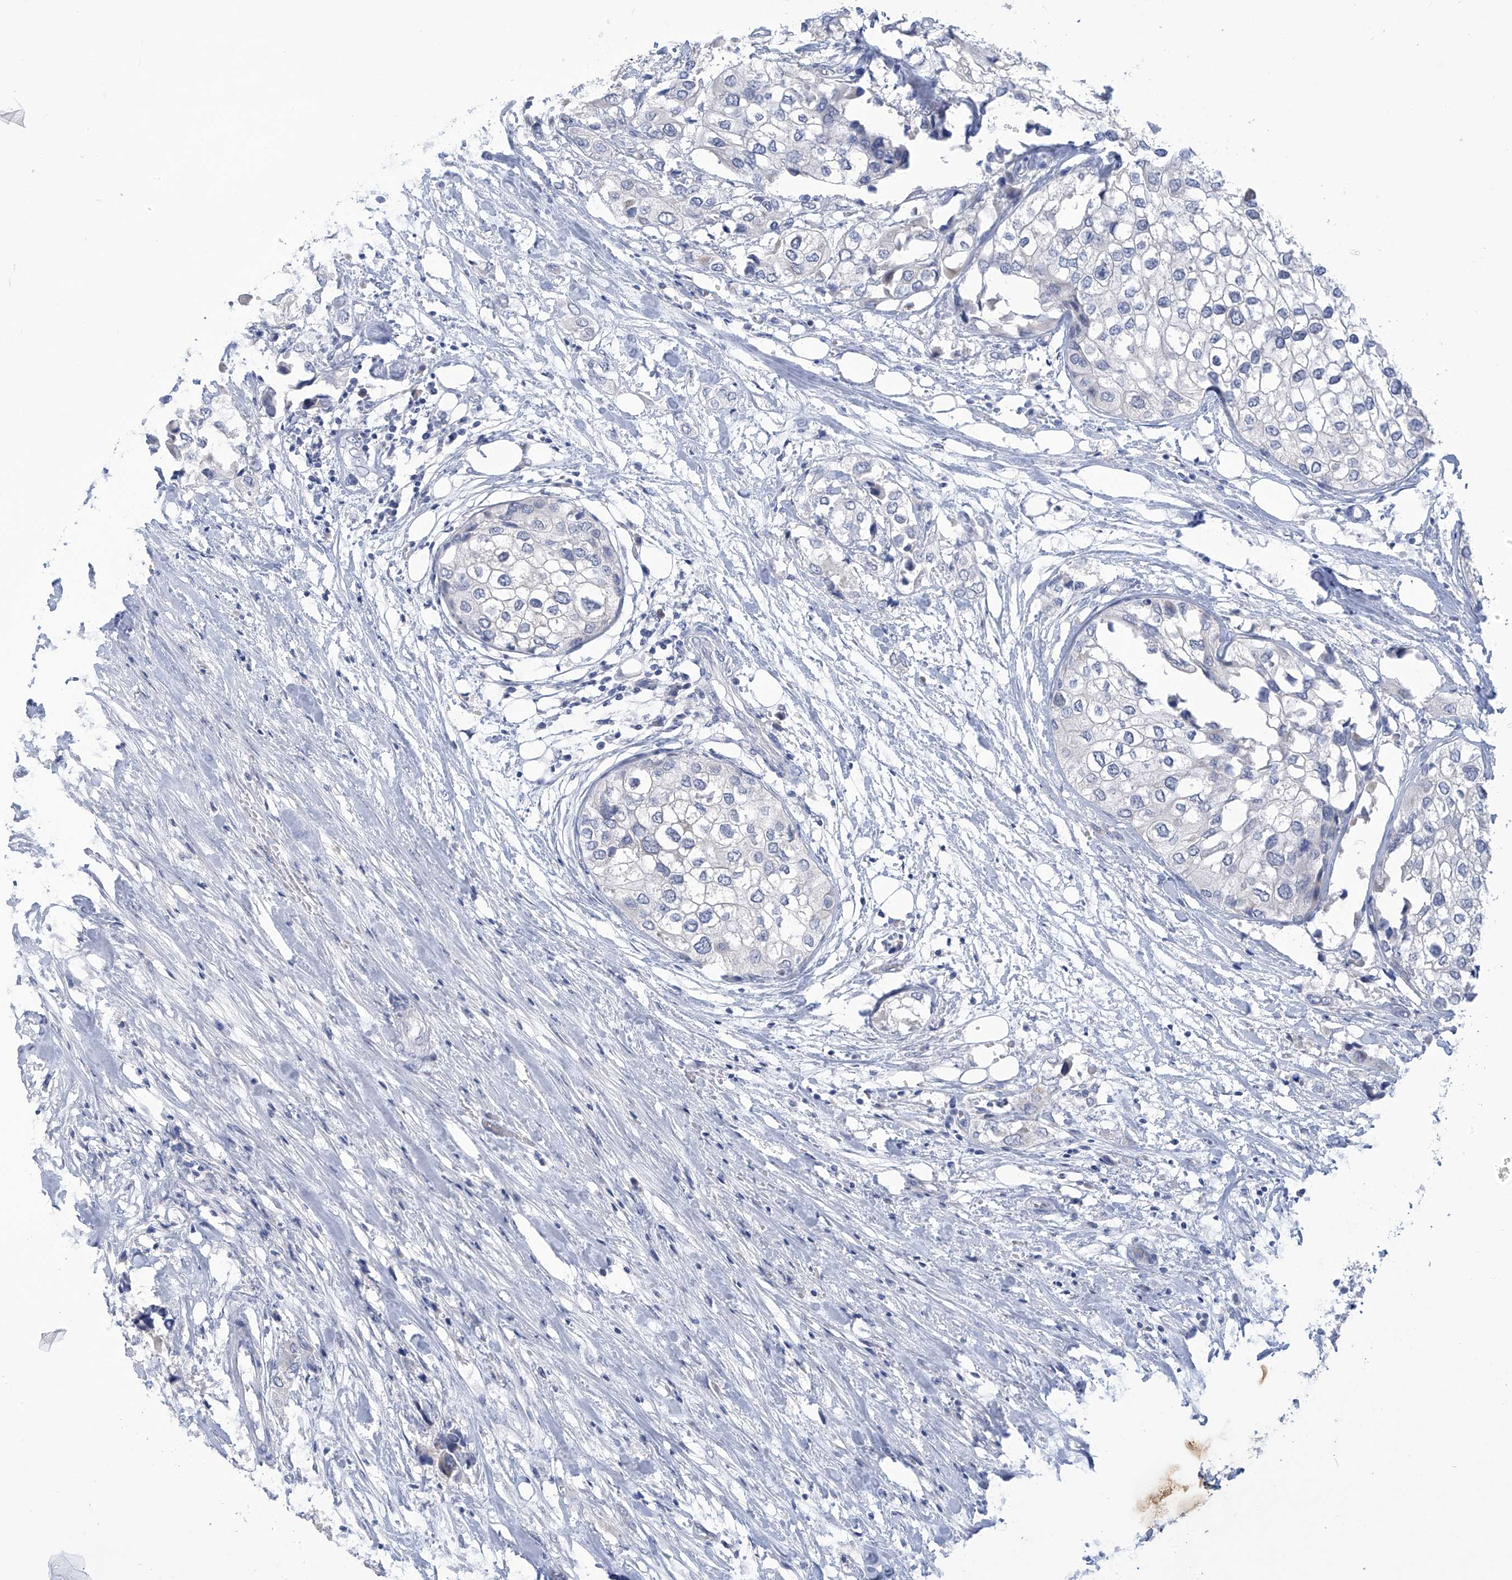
{"staining": {"intensity": "negative", "quantity": "none", "location": "none"}, "tissue": "urothelial cancer", "cell_type": "Tumor cells", "image_type": "cancer", "snomed": [{"axis": "morphology", "description": "Urothelial carcinoma, High grade"}, {"axis": "topography", "description": "Urinary bladder"}], "caption": "Immunohistochemical staining of human urothelial cancer demonstrates no significant positivity in tumor cells.", "gene": "IBA57", "patient": {"sex": "male", "age": 64}}